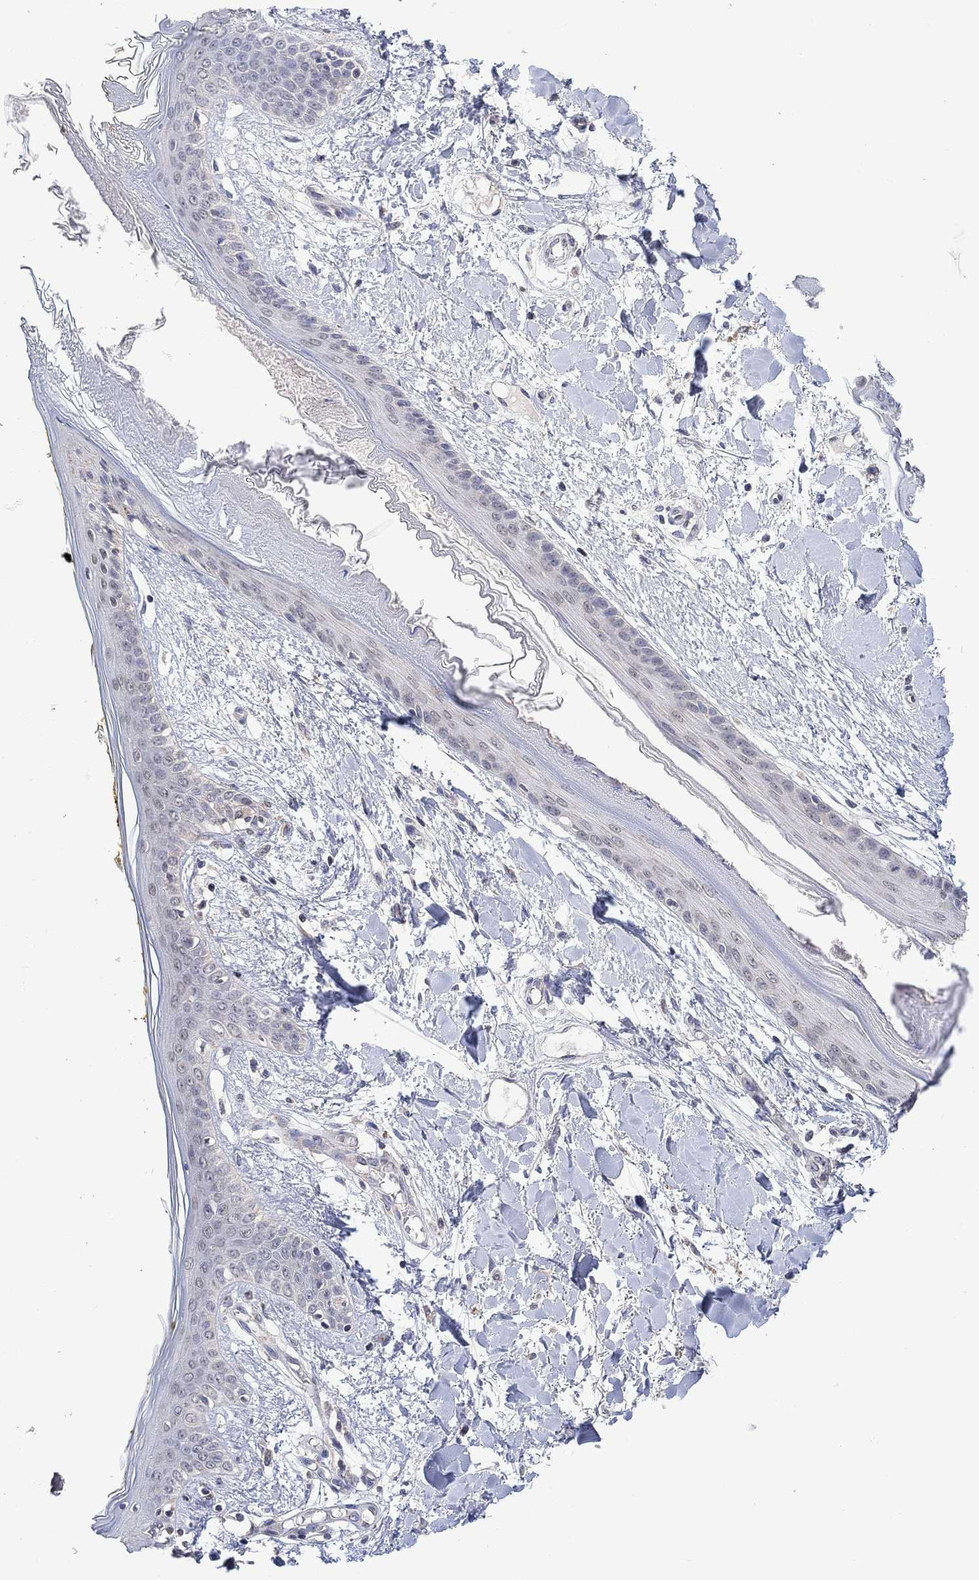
{"staining": {"intensity": "negative", "quantity": "none", "location": "none"}, "tissue": "skin", "cell_type": "Fibroblasts", "image_type": "normal", "snomed": [{"axis": "morphology", "description": "Normal tissue, NOS"}, {"axis": "topography", "description": "Skin"}], "caption": "This is an IHC photomicrograph of normal human skin. There is no expression in fibroblasts.", "gene": "SLC48A1", "patient": {"sex": "female", "age": 34}}